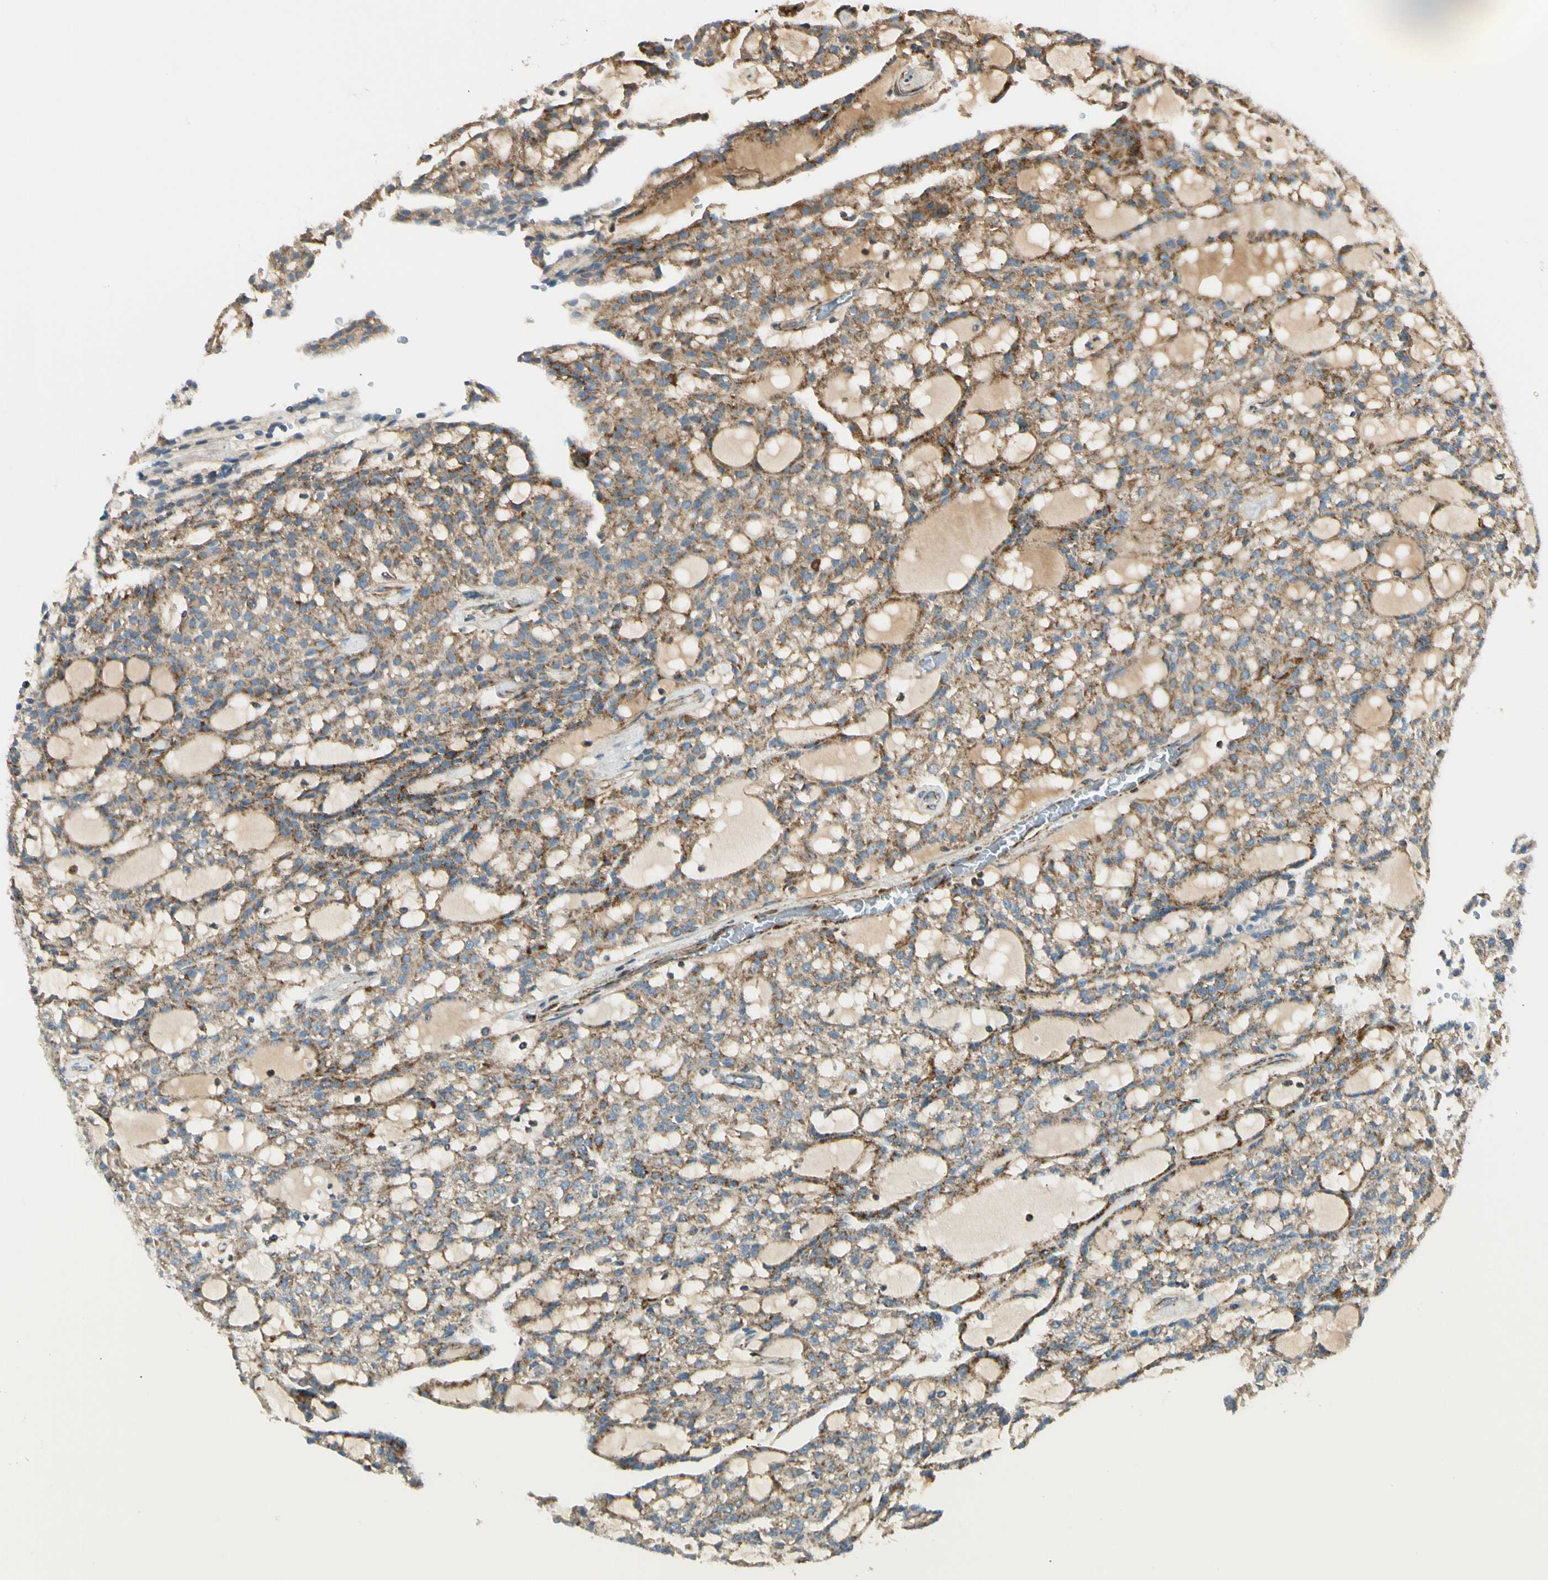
{"staining": {"intensity": "moderate", "quantity": ">75%", "location": "cytoplasmic/membranous"}, "tissue": "renal cancer", "cell_type": "Tumor cells", "image_type": "cancer", "snomed": [{"axis": "morphology", "description": "Adenocarcinoma, NOS"}, {"axis": "topography", "description": "Kidney"}], "caption": "The micrograph displays a brown stain indicating the presence of a protein in the cytoplasmic/membranous of tumor cells in renal adenocarcinoma. (DAB = brown stain, brightfield microscopy at high magnification).", "gene": "TBC1D10A", "patient": {"sex": "male", "age": 63}}